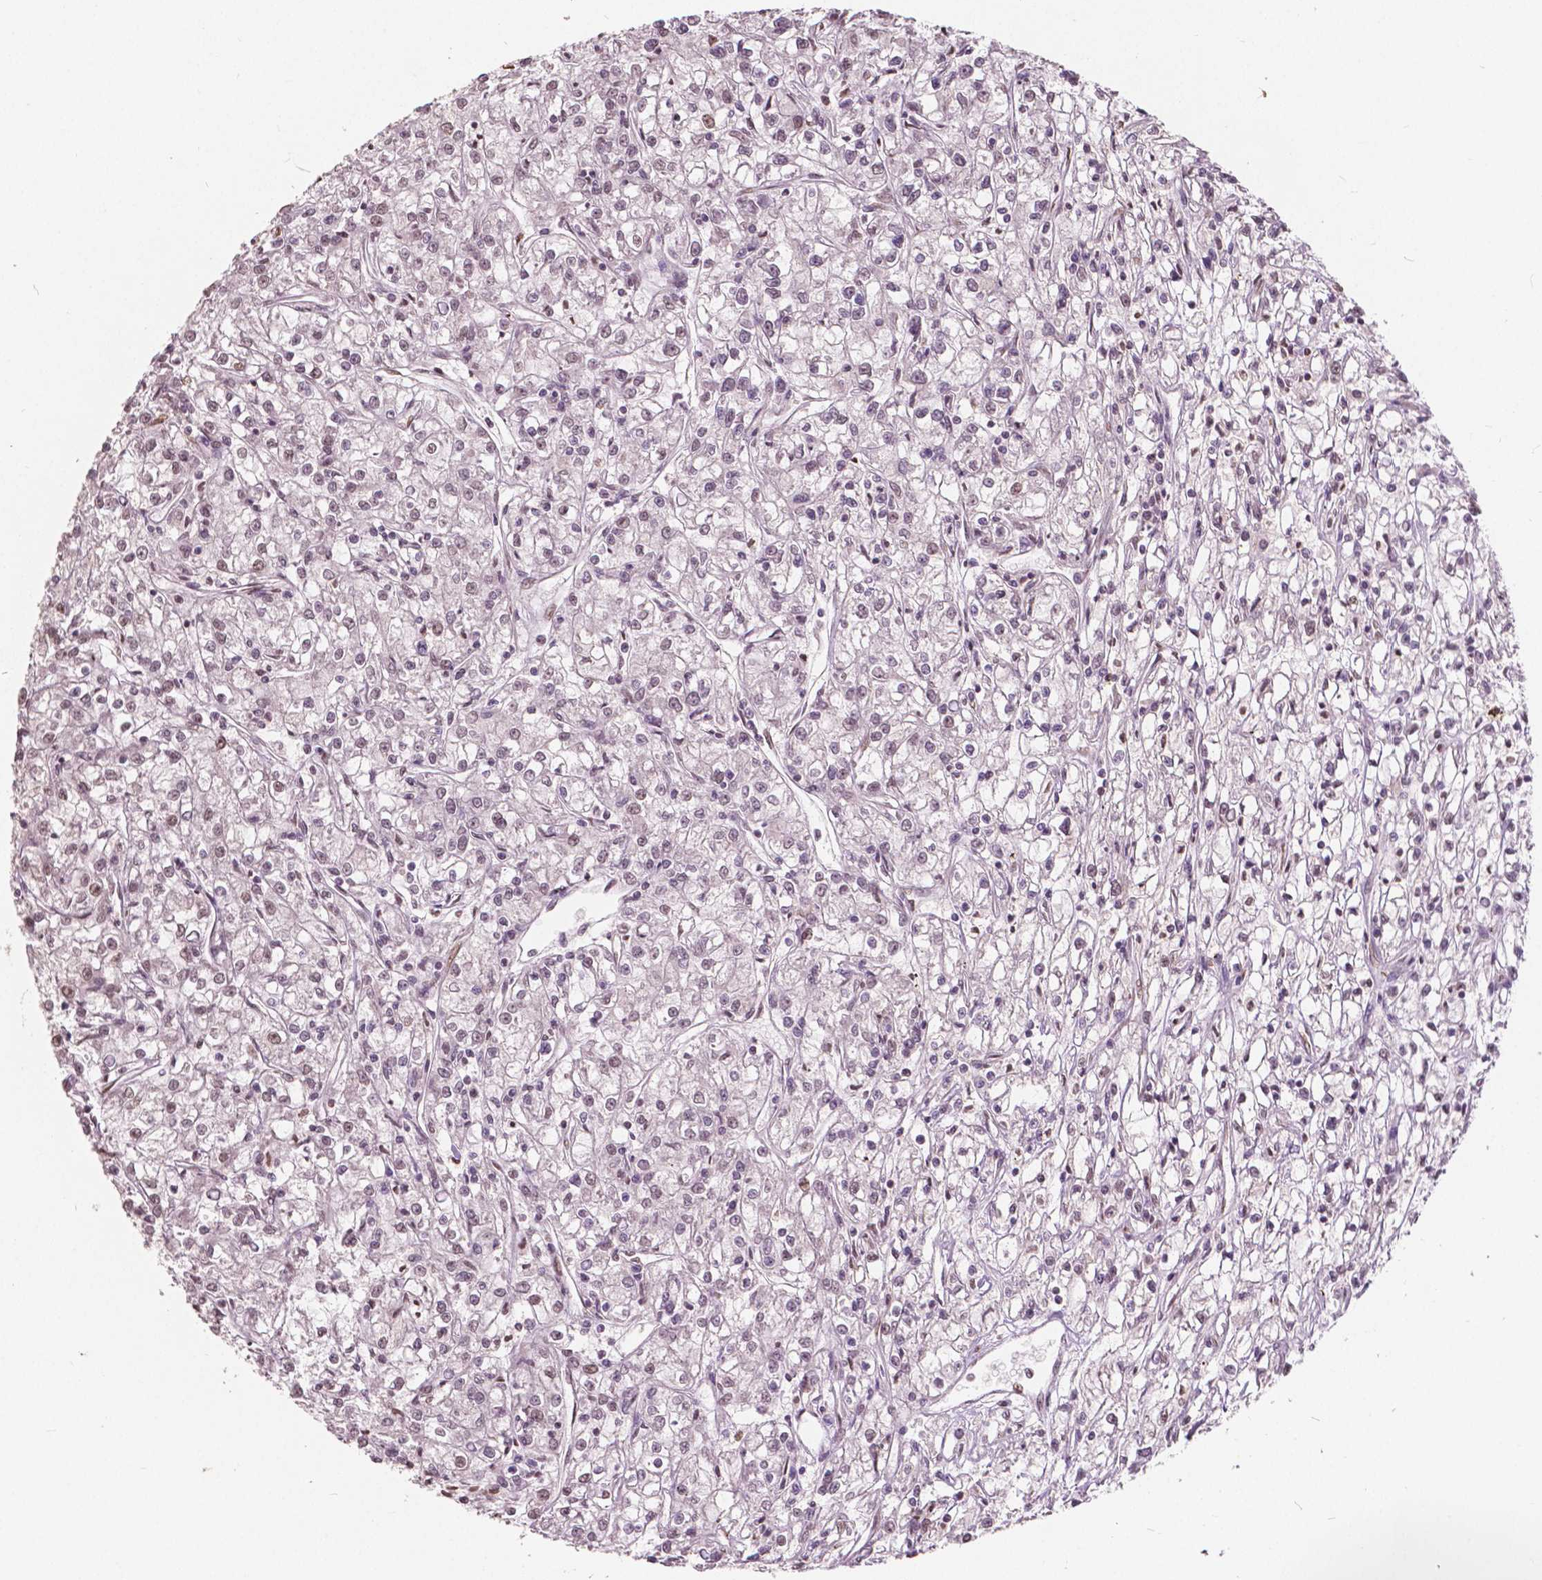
{"staining": {"intensity": "weak", "quantity": "<25%", "location": "nuclear"}, "tissue": "renal cancer", "cell_type": "Tumor cells", "image_type": "cancer", "snomed": [{"axis": "morphology", "description": "Adenocarcinoma, NOS"}, {"axis": "topography", "description": "Kidney"}], "caption": "The image displays no staining of tumor cells in renal adenocarcinoma.", "gene": "HOXA10", "patient": {"sex": "female", "age": 59}}